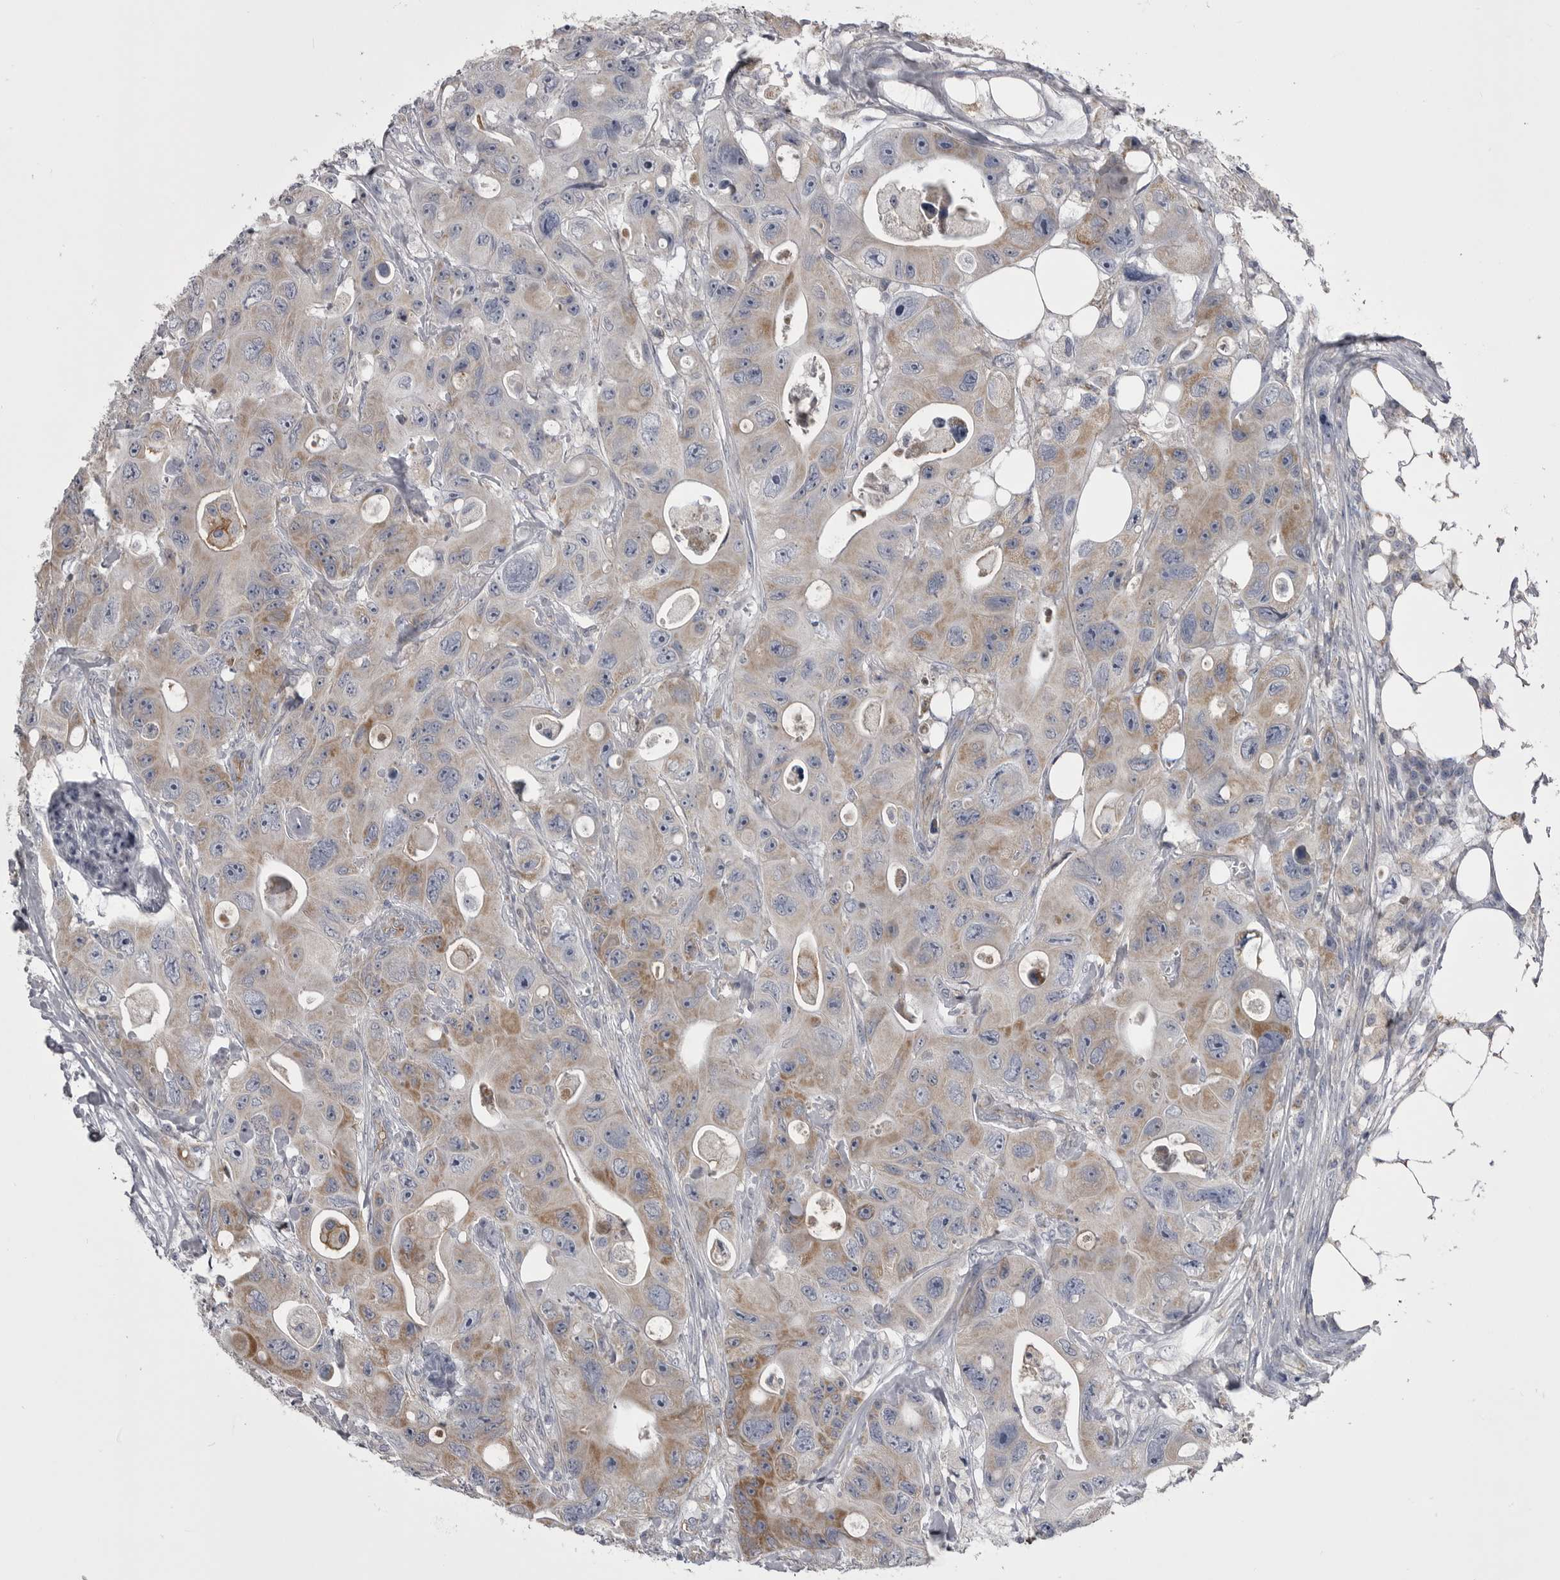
{"staining": {"intensity": "moderate", "quantity": ">75%", "location": "cytoplasmic/membranous"}, "tissue": "colorectal cancer", "cell_type": "Tumor cells", "image_type": "cancer", "snomed": [{"axis": "morphology", "description": "Adenocarcinoma, NOS"}, {"axis": "topography", "description": "Colon"}], "caption": "Adenocarcinoma (colorectal) stained for a protein reveals moderate cytoplasmic/membranous positivity in tumor cells. Ihc stains the protein of interest in brown and the nuclei are stained blue.", "gene": "OPLAH", "patient": {"sex": "female", "age": 46}}